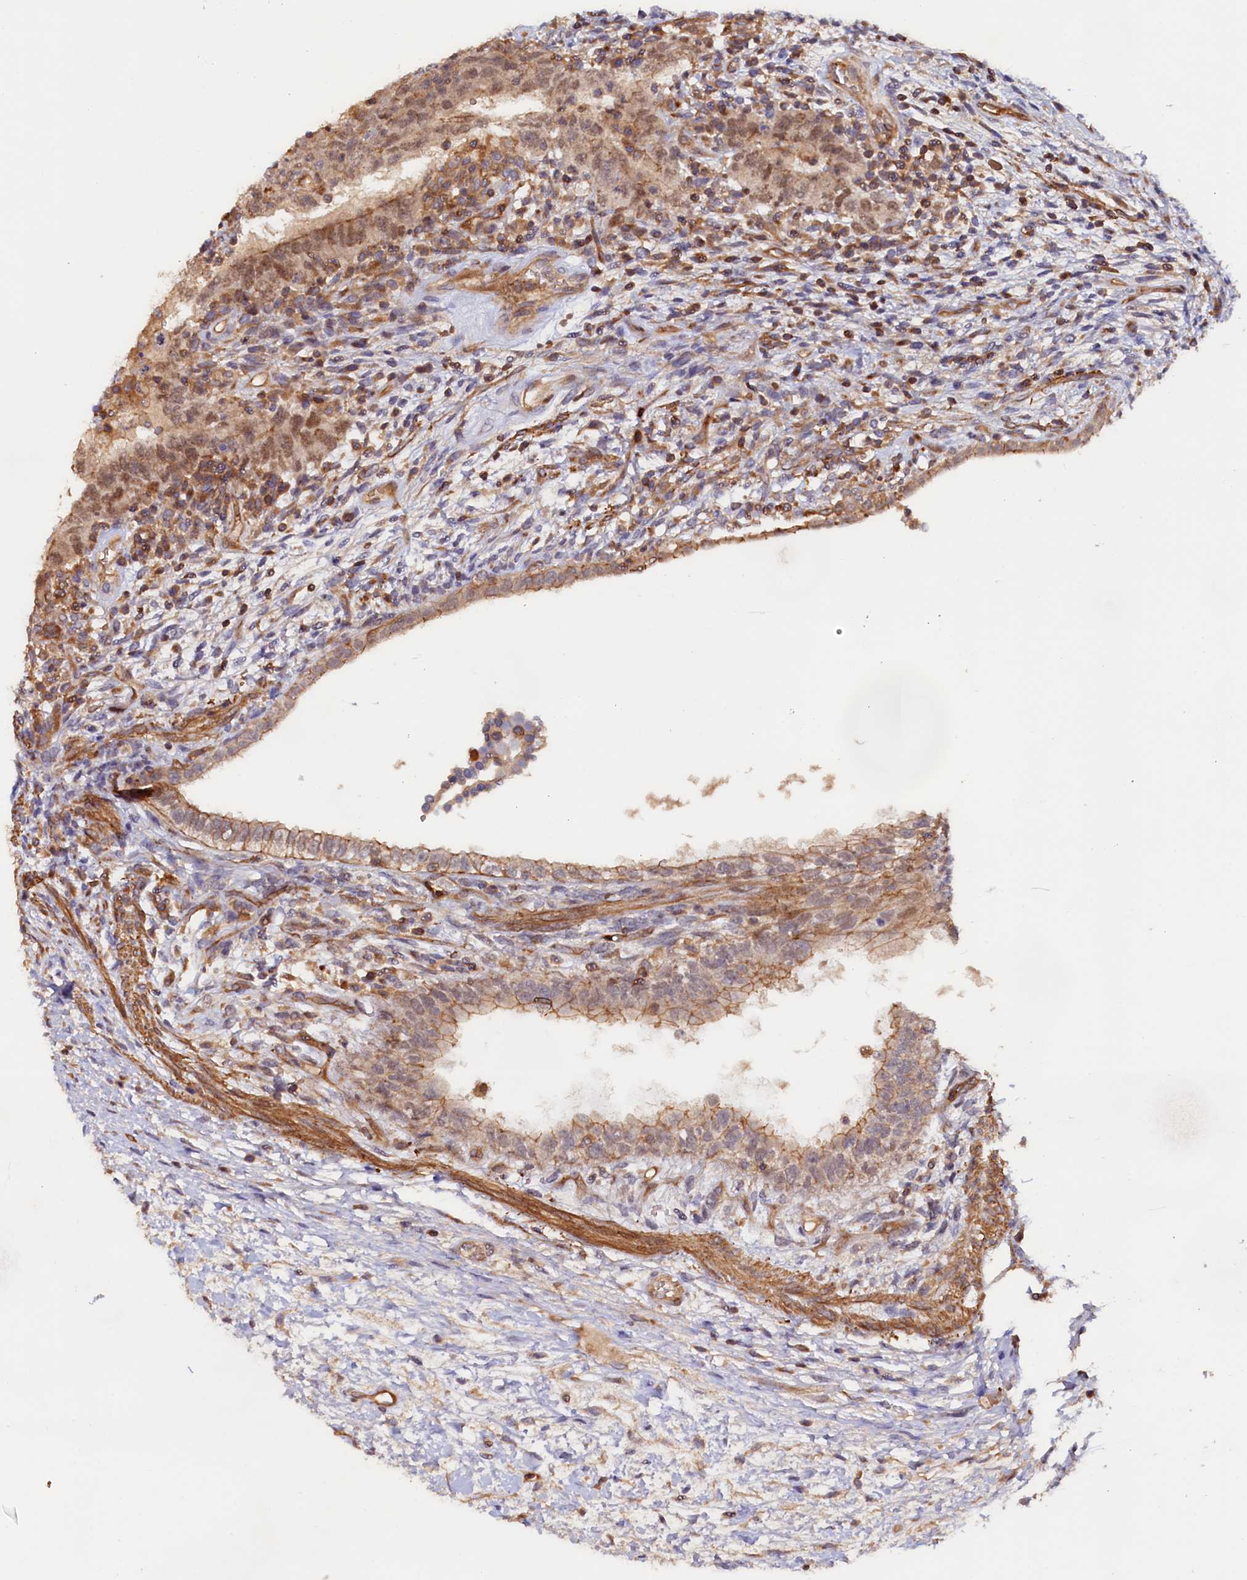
{"staining": {"intensity": "moderate", "quantity": ">75%", "location": "cytoplasmic/membranous,nuclear"}, "tissue": "testis cancer", "cell_type": "Tumor cells", "image_type": "cancer", "snomed": [{"axis": "morphology", "description": "Carcinoma, Embryonal, NOS"}, {"axis": "topography", "description": "Testis"}], "caption": "Brown immunohistochemical staining in human testis cancer exhibits moderate cytoplasmic/membranous and nuclear expression in about >75% of tumor cells.", "gene": "DUOXA1", "patient": {"sex": "male", "age": 26}}